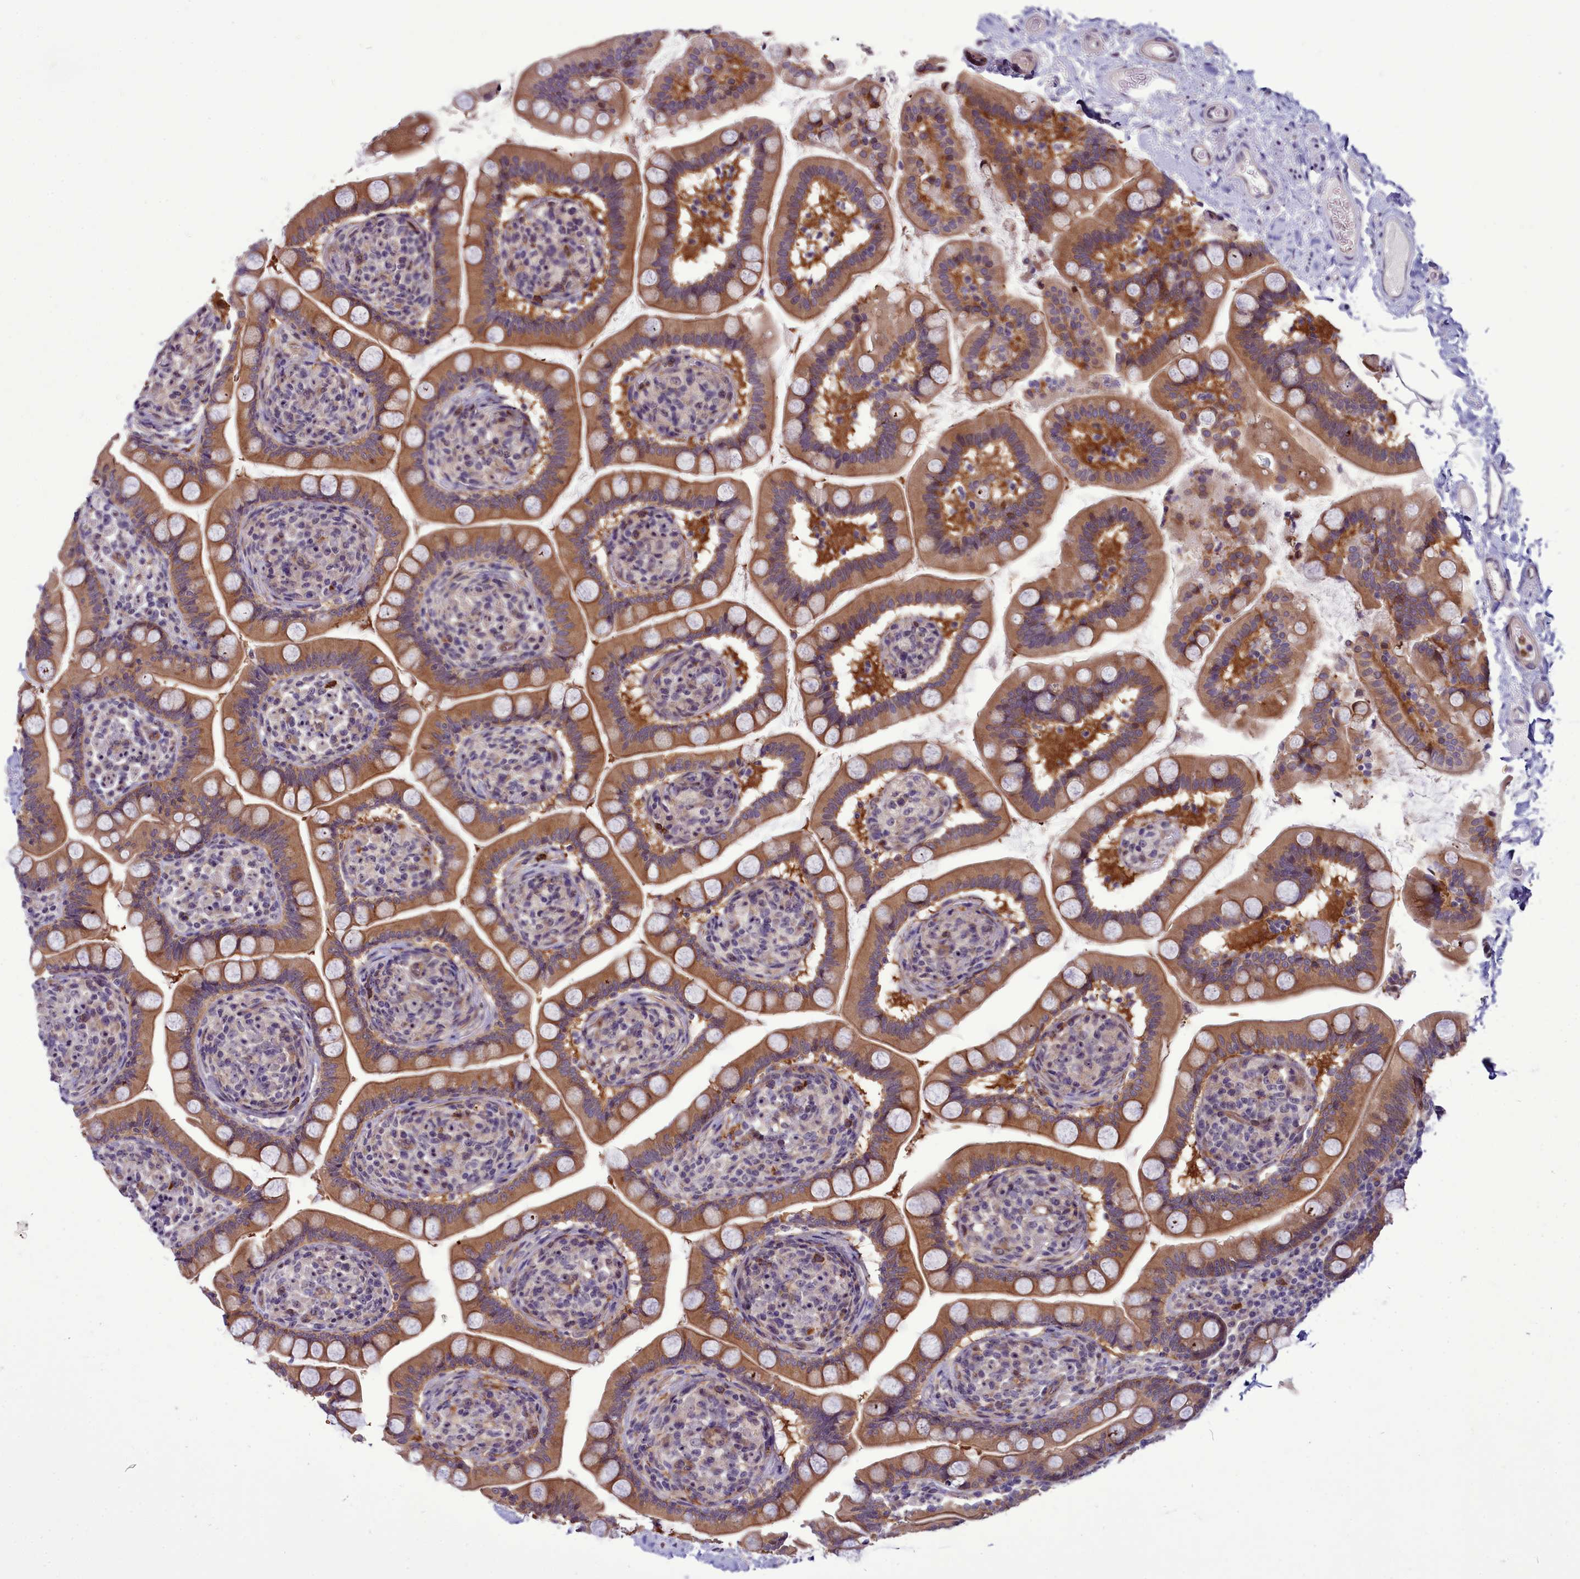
{"staining": {"intensity": "moderate", "quantity": ">75%", "location": "cytoplasmic/membranous"}, "tissue": "small intestine", "cell_type": "Glandular cells", "image_type": "normal", "snomed": [{"axis": "morphology", "description": "Normal tissue, NOS"}, {"axis": "topography", "description": "Small intestine"}], "caption": "A photomicrograph of small intestine stained for a protein reveals moderate cytoplasmic/membranous brown staining in glandular cells.", "gene": "BCAR1", "patient": {"sex": "female", "age": 64}}